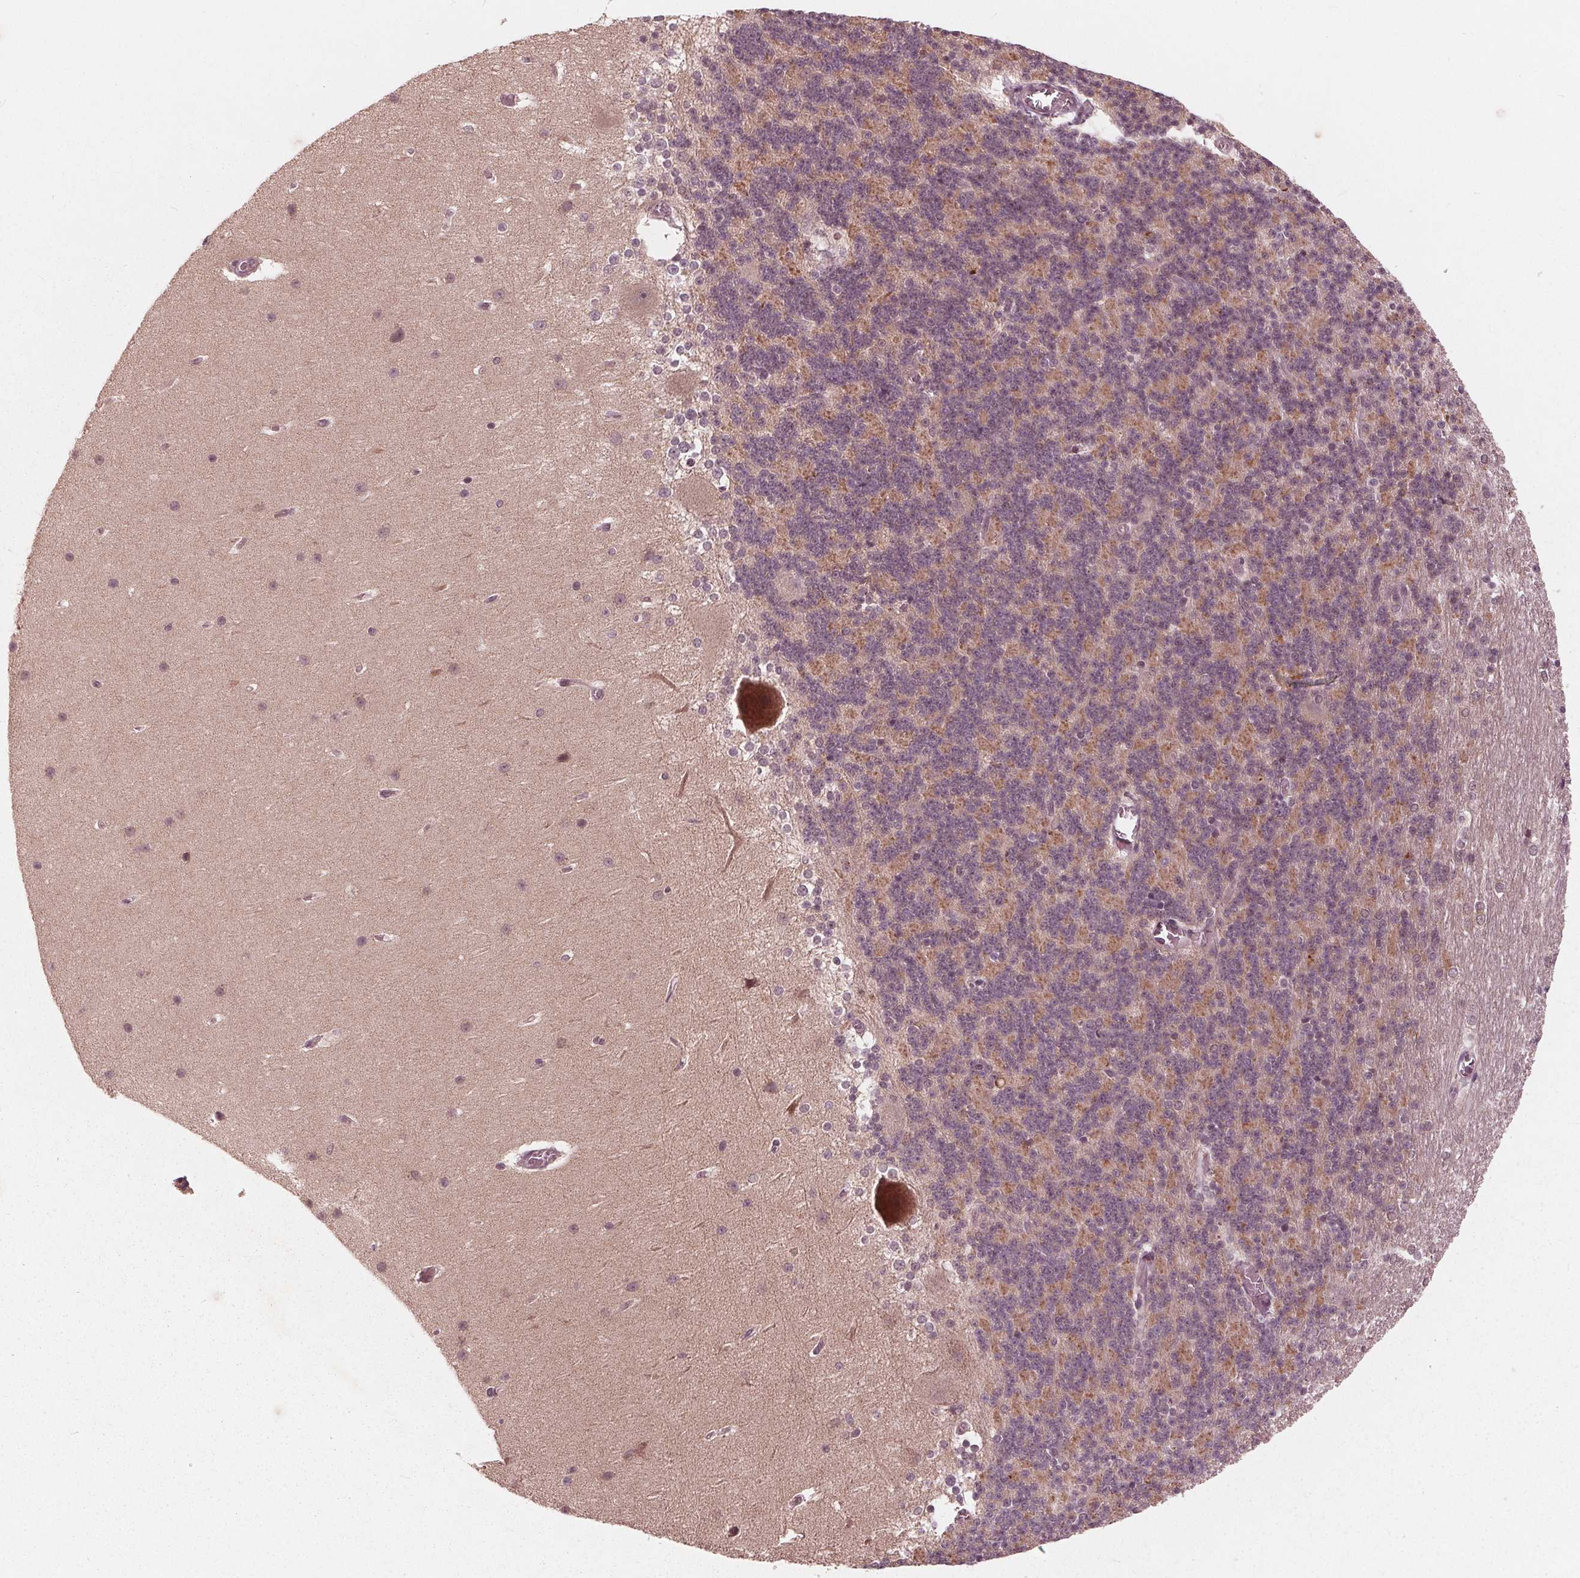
{"staining": {"intensity": "moderate", "quantity": "25%-75%", "location": "cytoplasmic/membranous"}, "tissue": "cerebellum", "cell_type": "Cells in granular layer", "image_type": "normal", "snomed": [{"axis": "morphology", "description": "Normal tissue, NOS"}, {"axis": "topography", "description": "Cerebellum"}], "caption": "Cerebellum stained with a brown dye exhibits moderate cytoplasmic/membranous positive expression in about 25%-75% of cells in granular layer.", "gene": "UBALD1", "patient": {"sex": "female", "age": 19}}